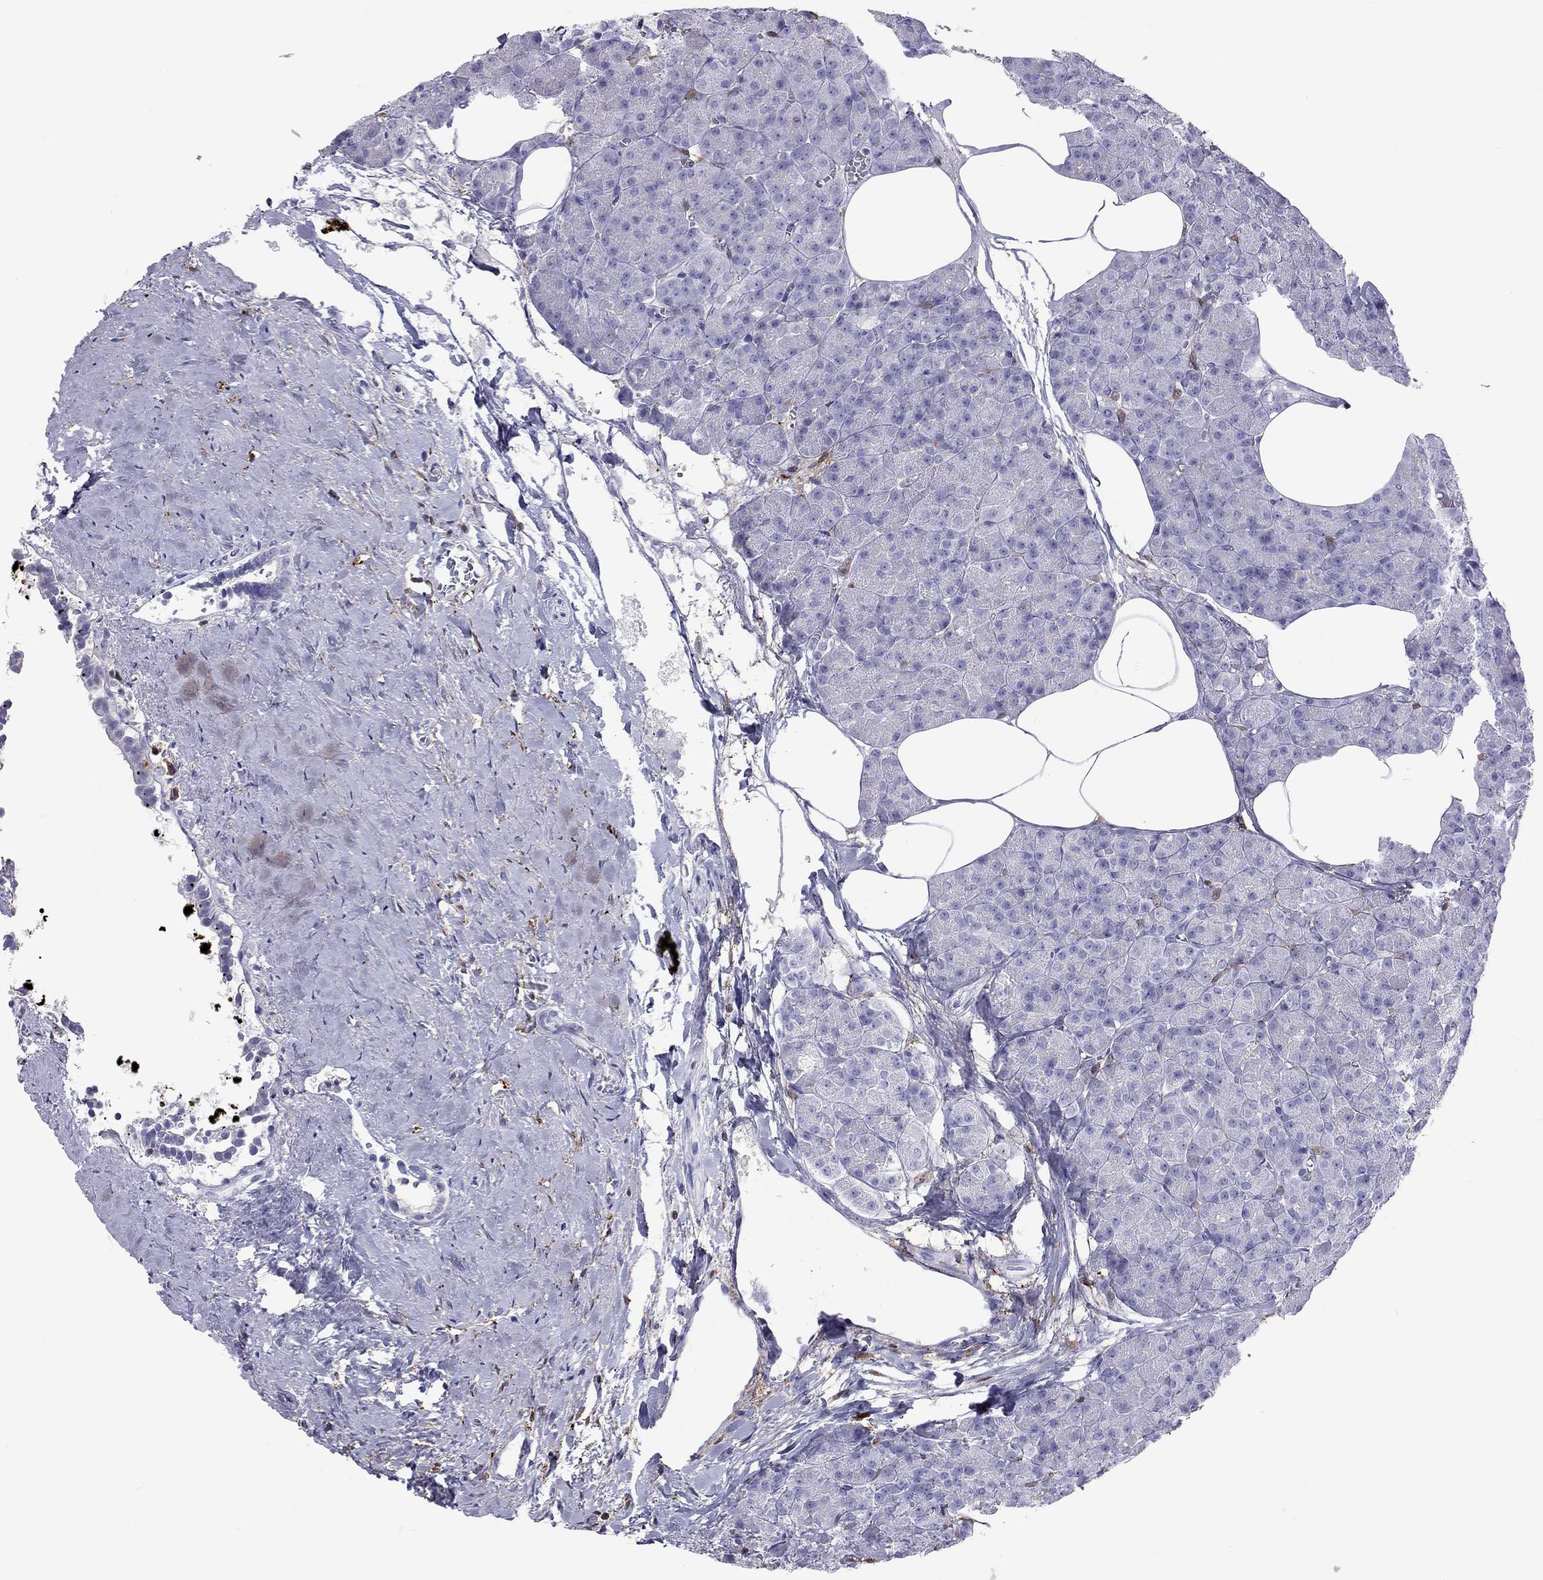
{"staining": {"intensity": "negative", "quantity": "none", "location": "none"}, "tissue": "pancreas", "cell_type": "Exocrine glandular cells", "image_type": "normal", "snomed": [{"axis": "morphology", "description": "Normal tissue, NOS"}, {"axis": "topography", "description": "Pancreas"}], "caption": "High power microscopy image of an immunohistochemistry image of normal pancreas, revealing no significant expression in exocrine glandular cells.", "gene": "SH2D2A", "patient": {"sex": "female", "age": 45}}